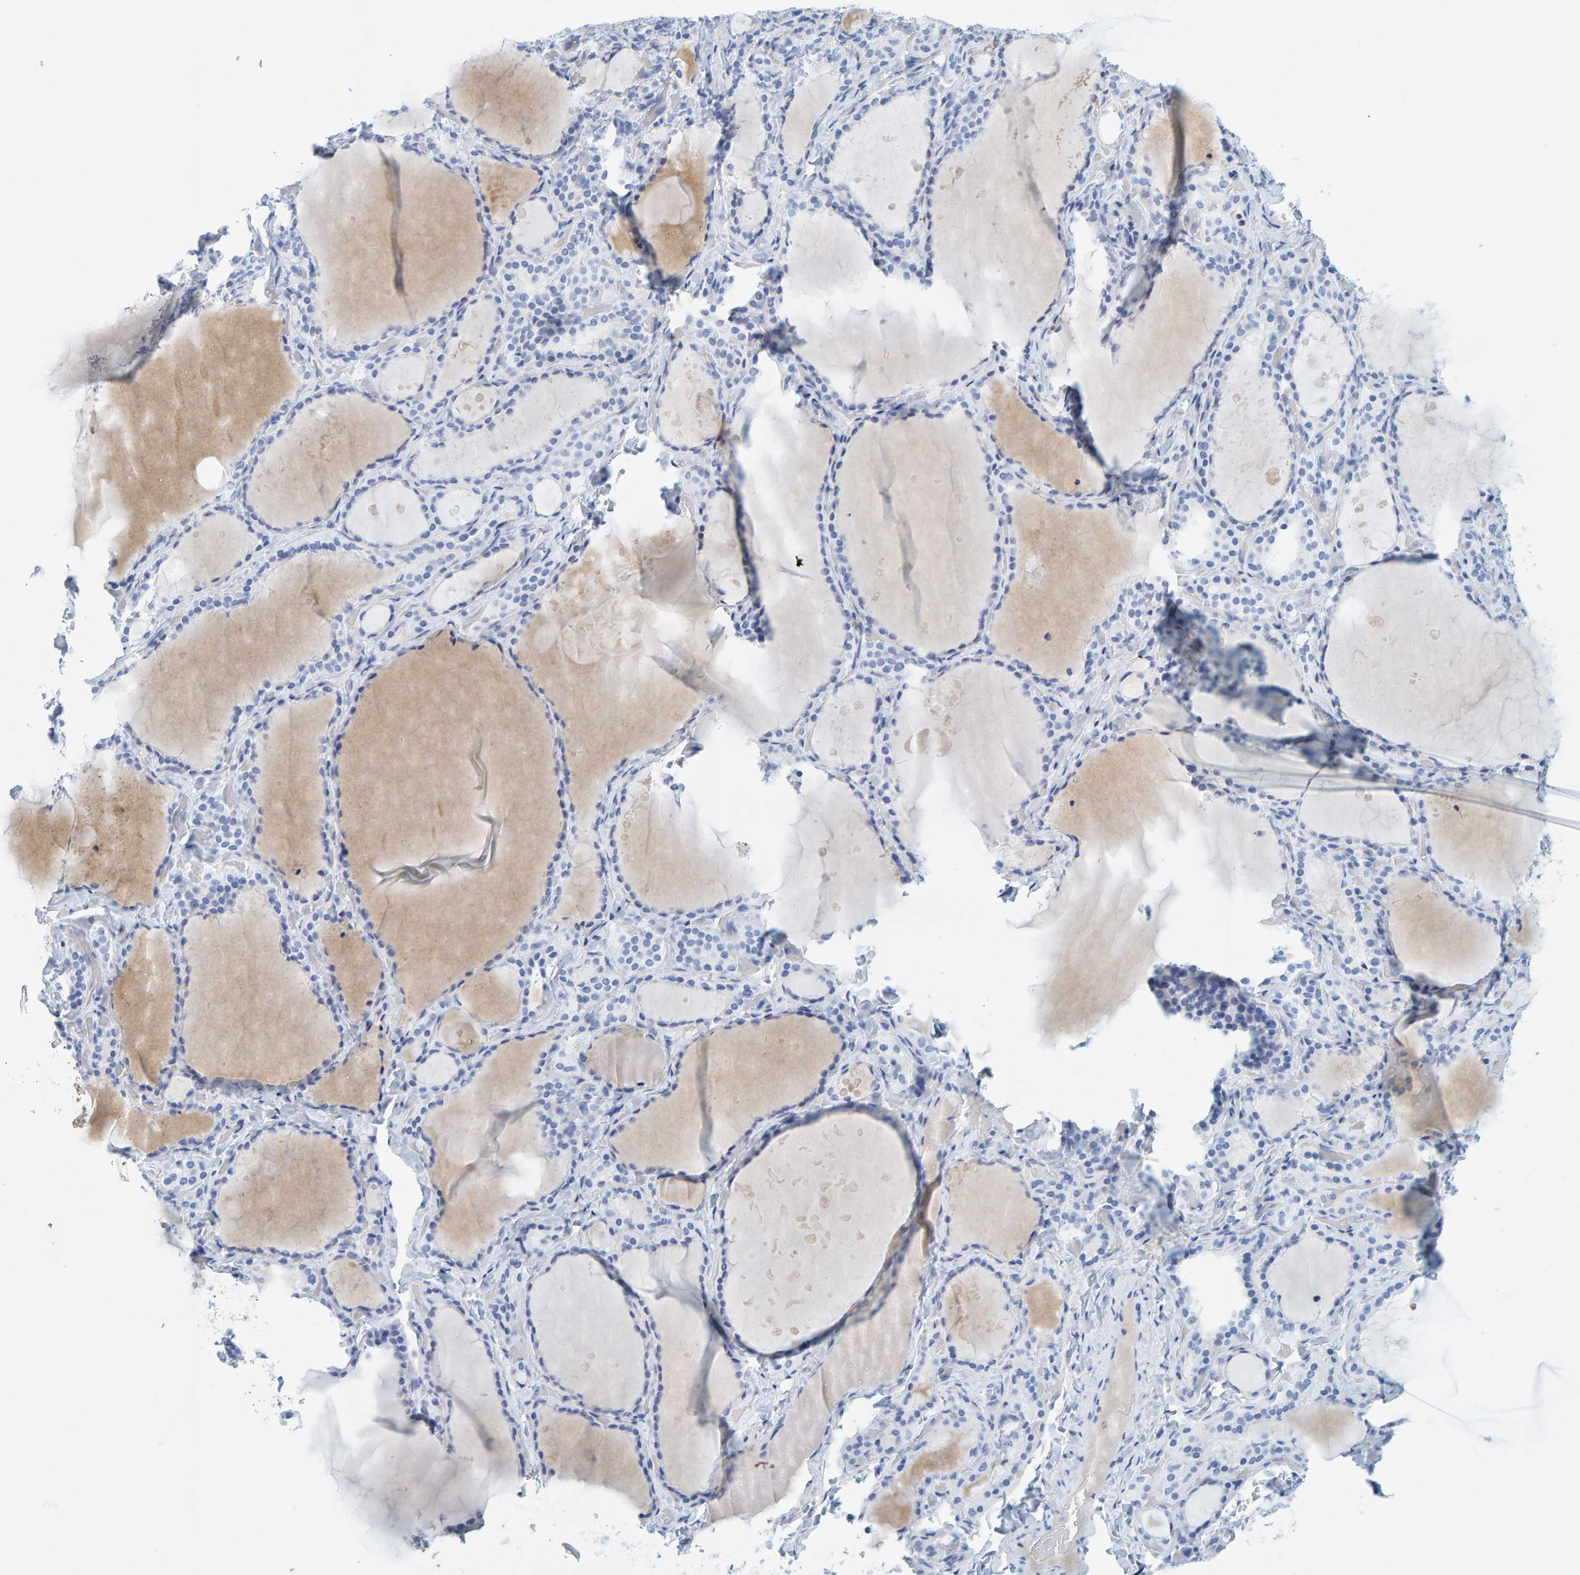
{"staining": {"intensity": "negative", "quantity": "none", "location": "none"}, "tissue": "thyroid gland", "cell_type": "Glandular cells", "image_type": "normal", "snomed": [{"axis": "morphology", "description": "Normal tissue, NOS"}, {"axis": "topography", "description": "Thyroid gland"}], "caption": "This micrograph is of normal thyroid gland stained with immunohistochemistry to label a protein in brown with the nuclei are counter-stained blue. There is no positivity in glandular cells.", "gene": "SFTPC", "patient": {"sex": "female", "age": 44}}